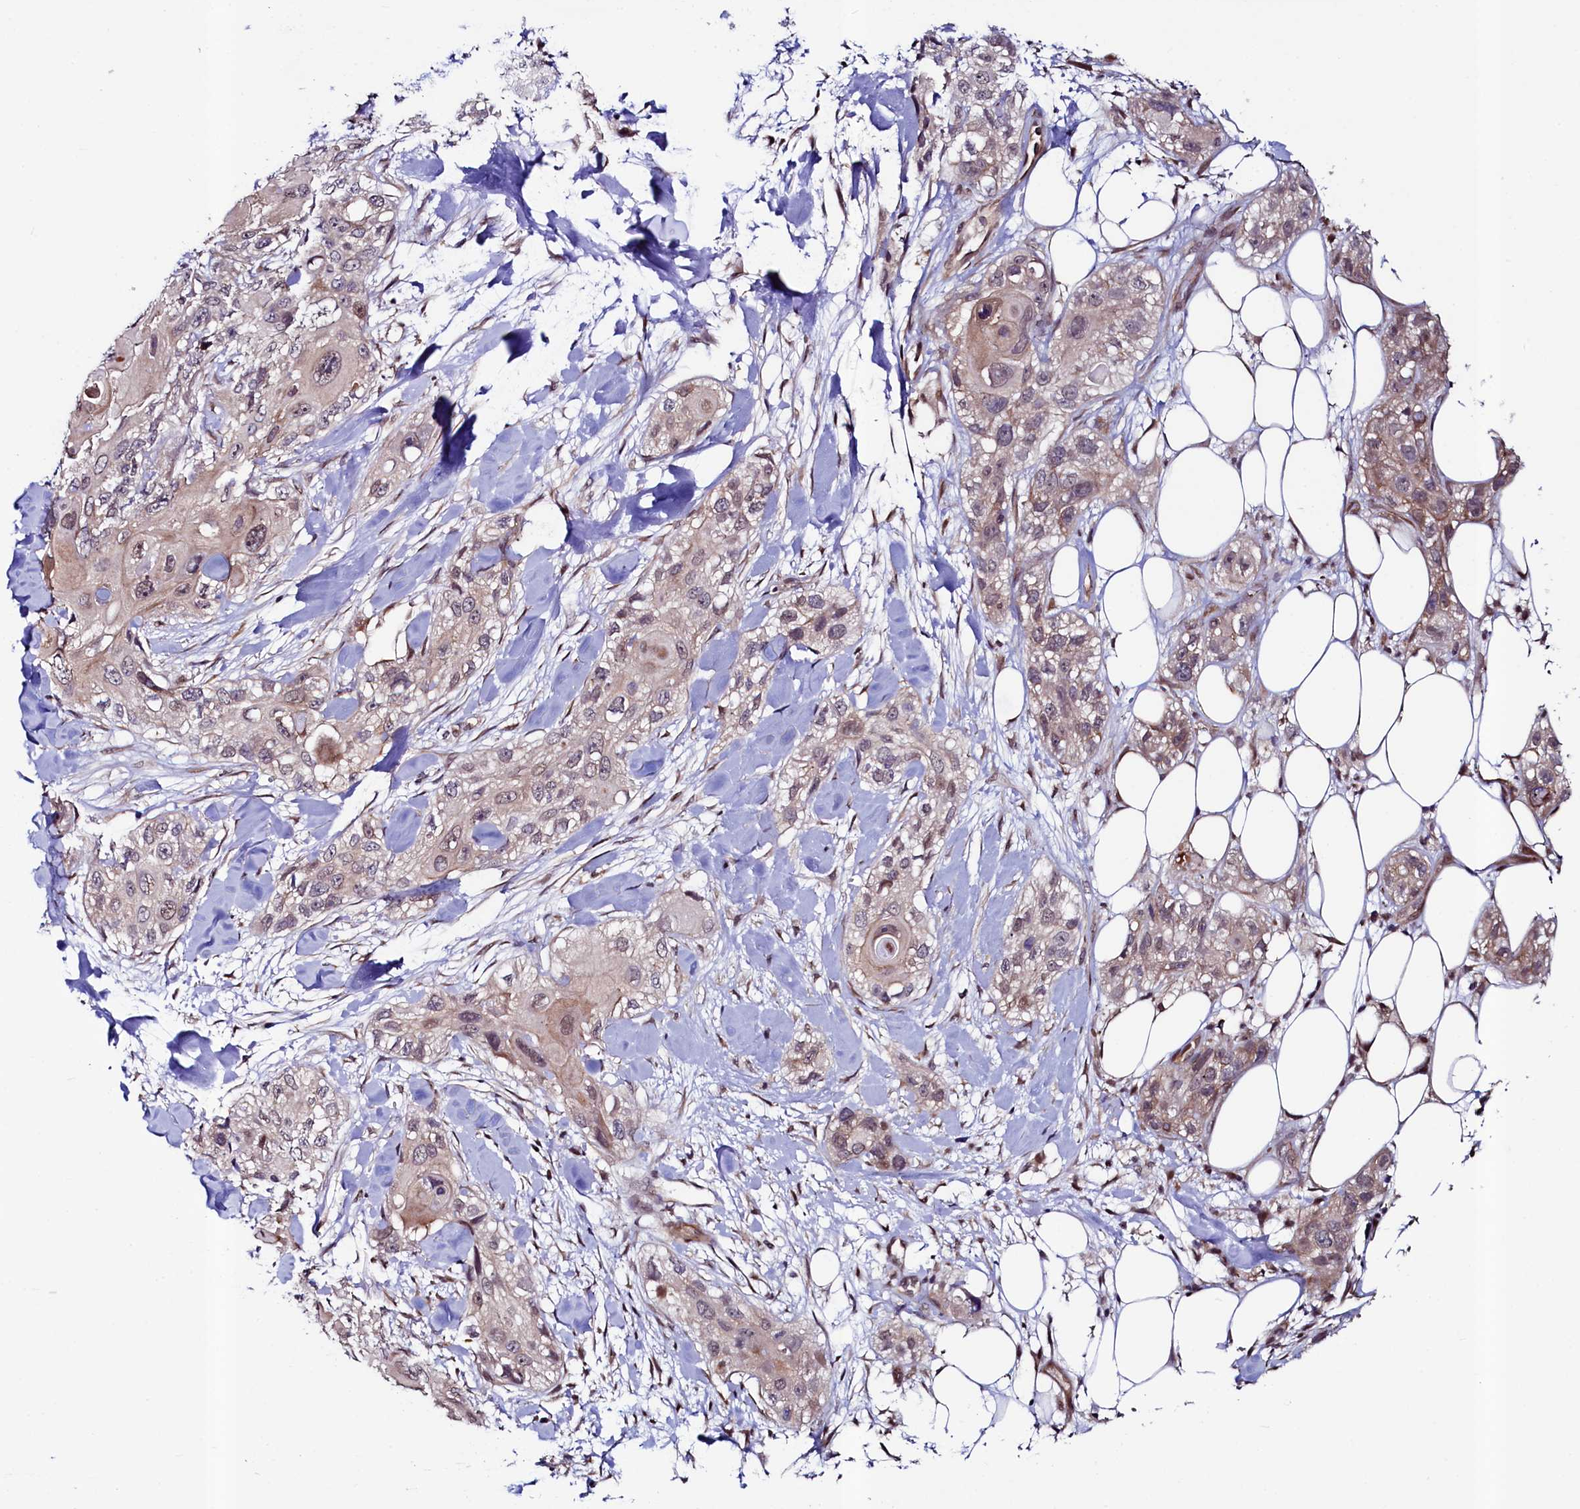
{"staining": {"intensity": "weak", "quantity": "<25%", "location": "cytoplasmic/membranous,nuclear"}, "tissue": "skin cancer", "cell_type": "Tumor cells", "image_type": "cancer", "snomed": [{"axis": "morphology", "description": "Normal tissue, NOS"}, {"axis": "morphology", "description": "Squamous cell carcinoma, NOS"}, {"axis": "topography", "description": "Skin"}], "caption": "Immunohistochemistry histopathology image of skin cancer (squamous cell carcinoma) stained for a protein (brown), which reveals no expression in tumor cells. (Stains: DAB (3,3'-diaminobenzidine) IHC with hematoxylin counter stain, Microscopy: brightfield microscopy at high magnification).", "gene": "LEO1", "patient": {"sex": "male", "age": 72}}